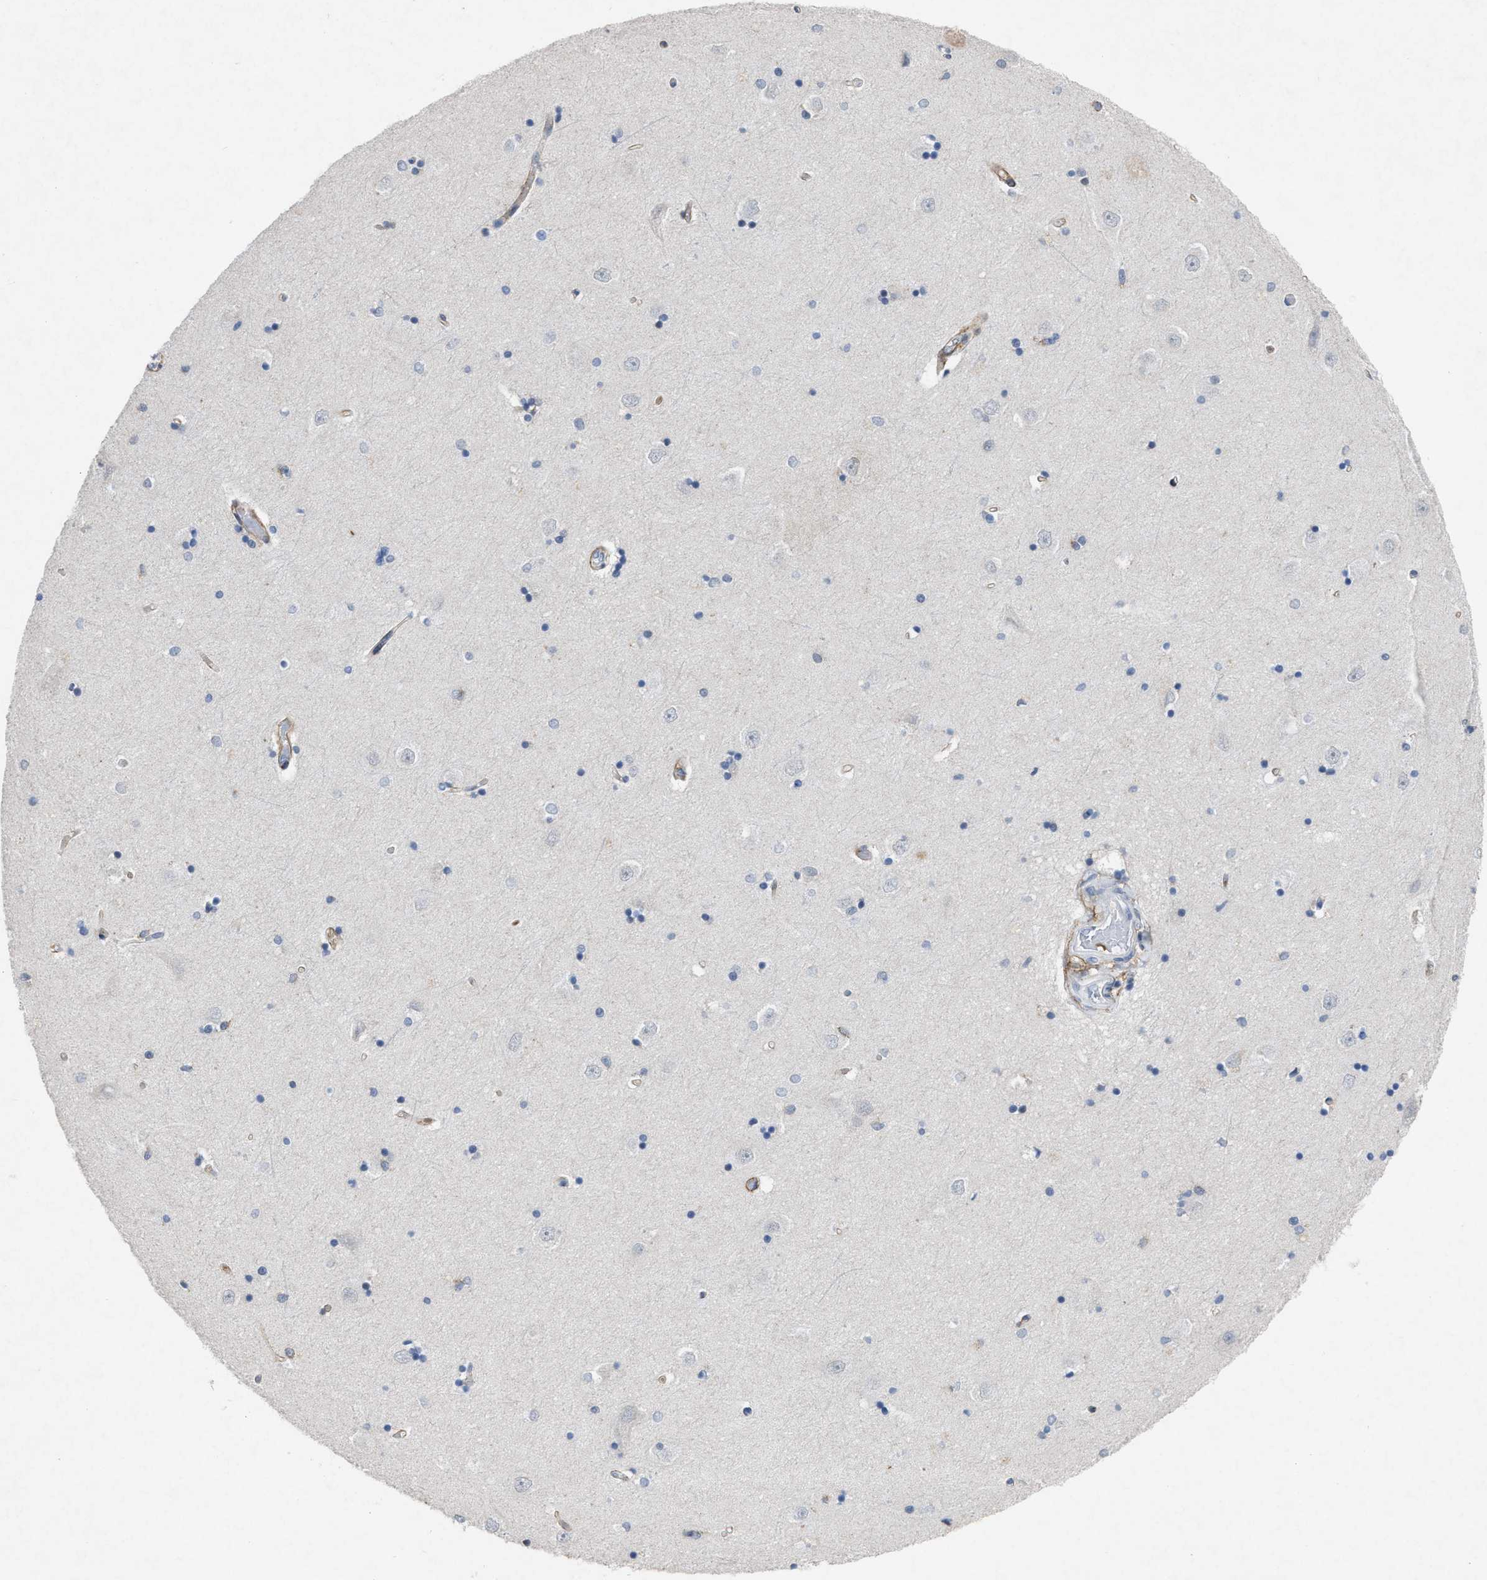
{"staining": {"intensity": "negative", "quantity": "none", "location": "none"}, "tissue": "hippocampus", "cell_type": "Glial cells", "image_type": "normal", "snomed": [{"axis": "morphology", "description": "Normal tissue, NOS"}, {"axis": "topography", "description": "Hippocampus"}], "caption": "Benign hippocampus was stained to show a protein in brown. There is no significant positivity in glial cells.", "gene": "PDGFRA", "patient": {"sex": "male", "age": 45}}